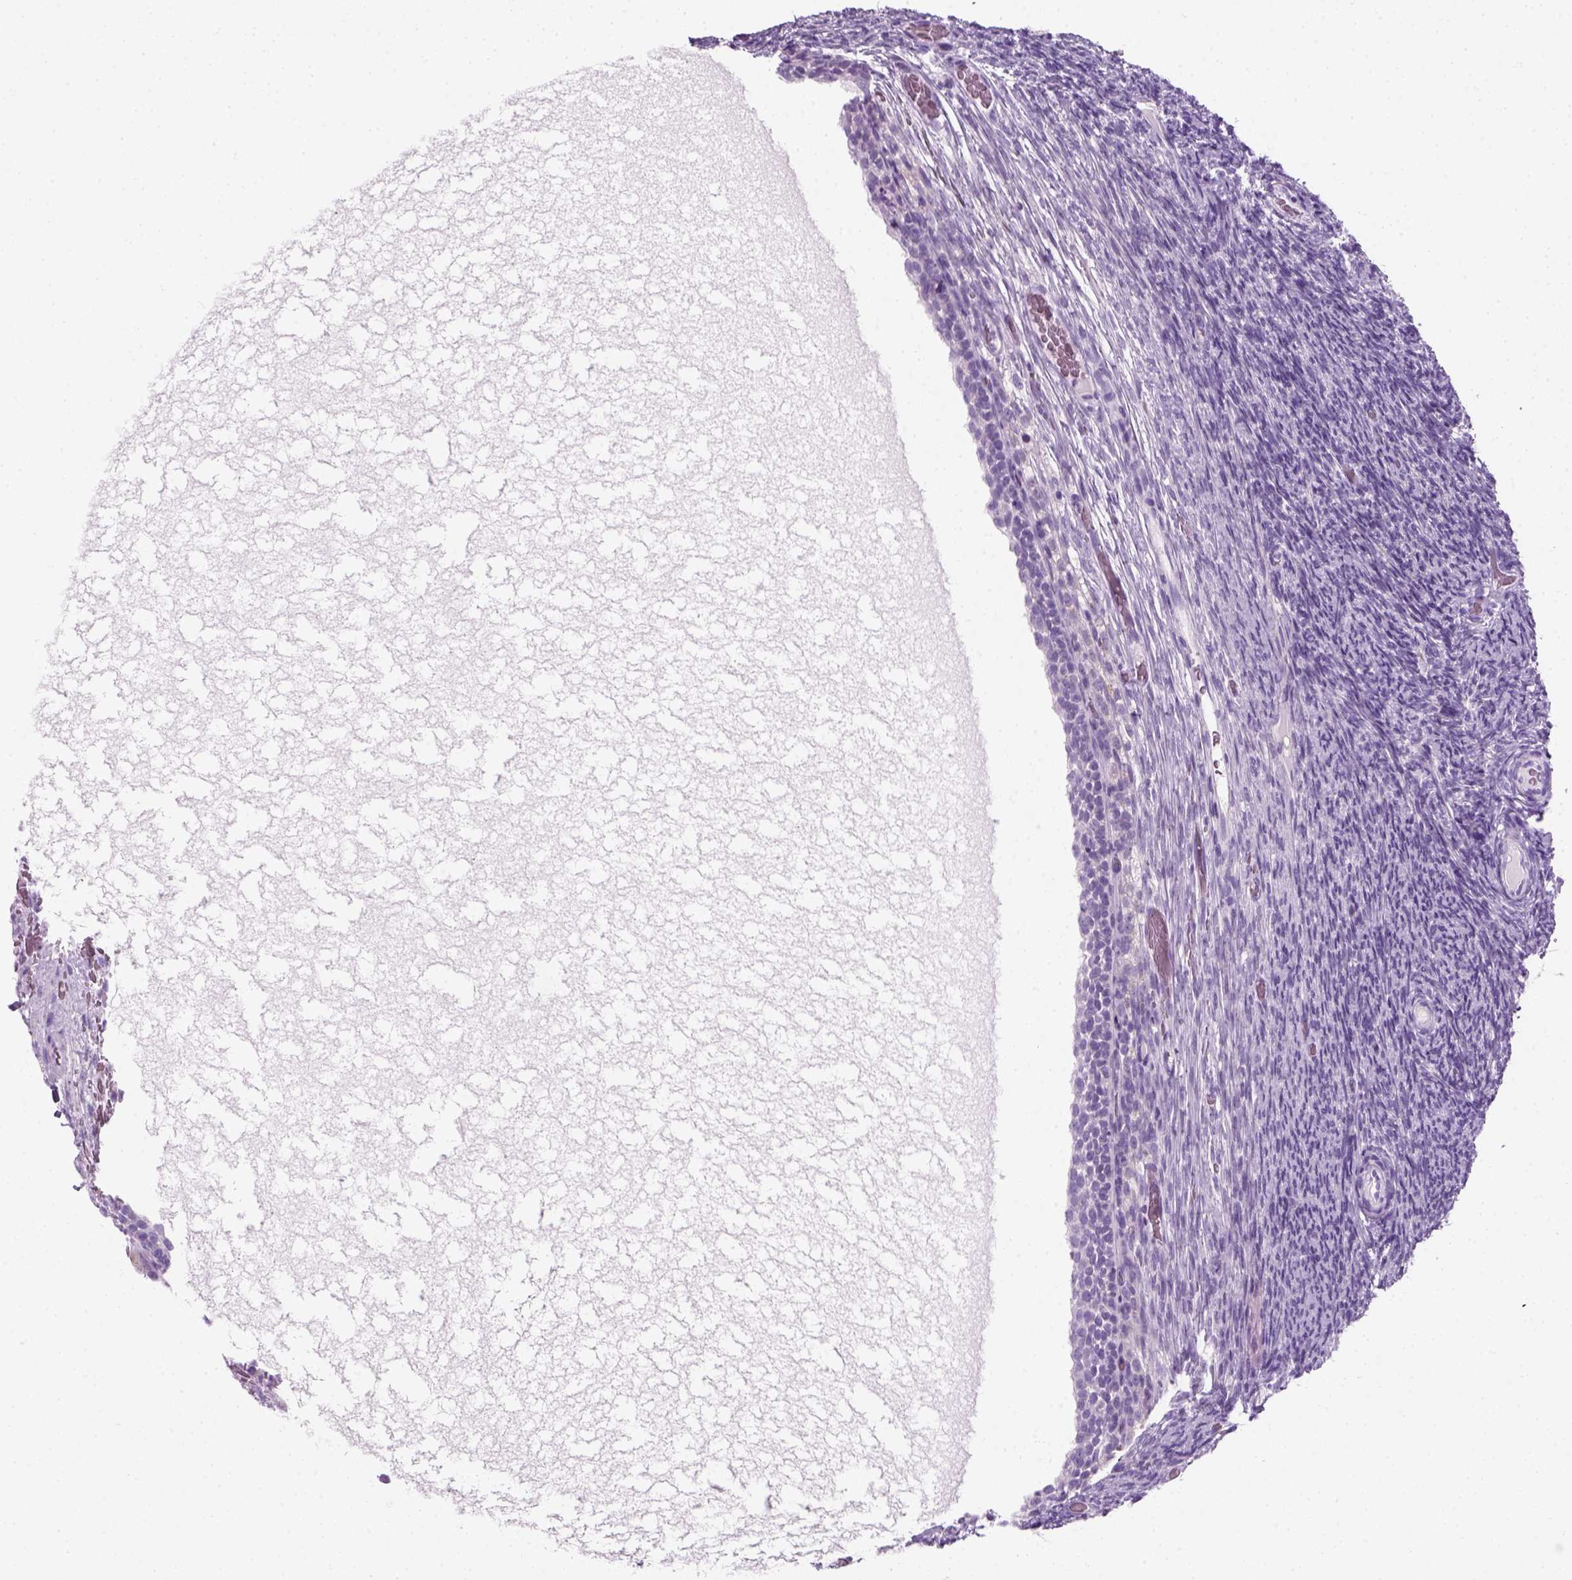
{"staining": {"intensity": "negative", "quantity": "none", "location": "none"}, "tissue": "ovary", "cell_type": "Ovarian stroma cells", "image_type": "normal", "snomed": [{"axis": "morphology", "description": "Normal tissue, NOS"}, {"axis": "topography", "description": "Ovary"}], "caption": "This histopathology image is of unremarkable ovary stained with immunohistochemistry to label a protein in brown with the nuclei are counter-stained blue. There is no staining in ovarian stroma cells.", "gene": "SLC12A5", "patient": {"sex": "female", "age": 34}}